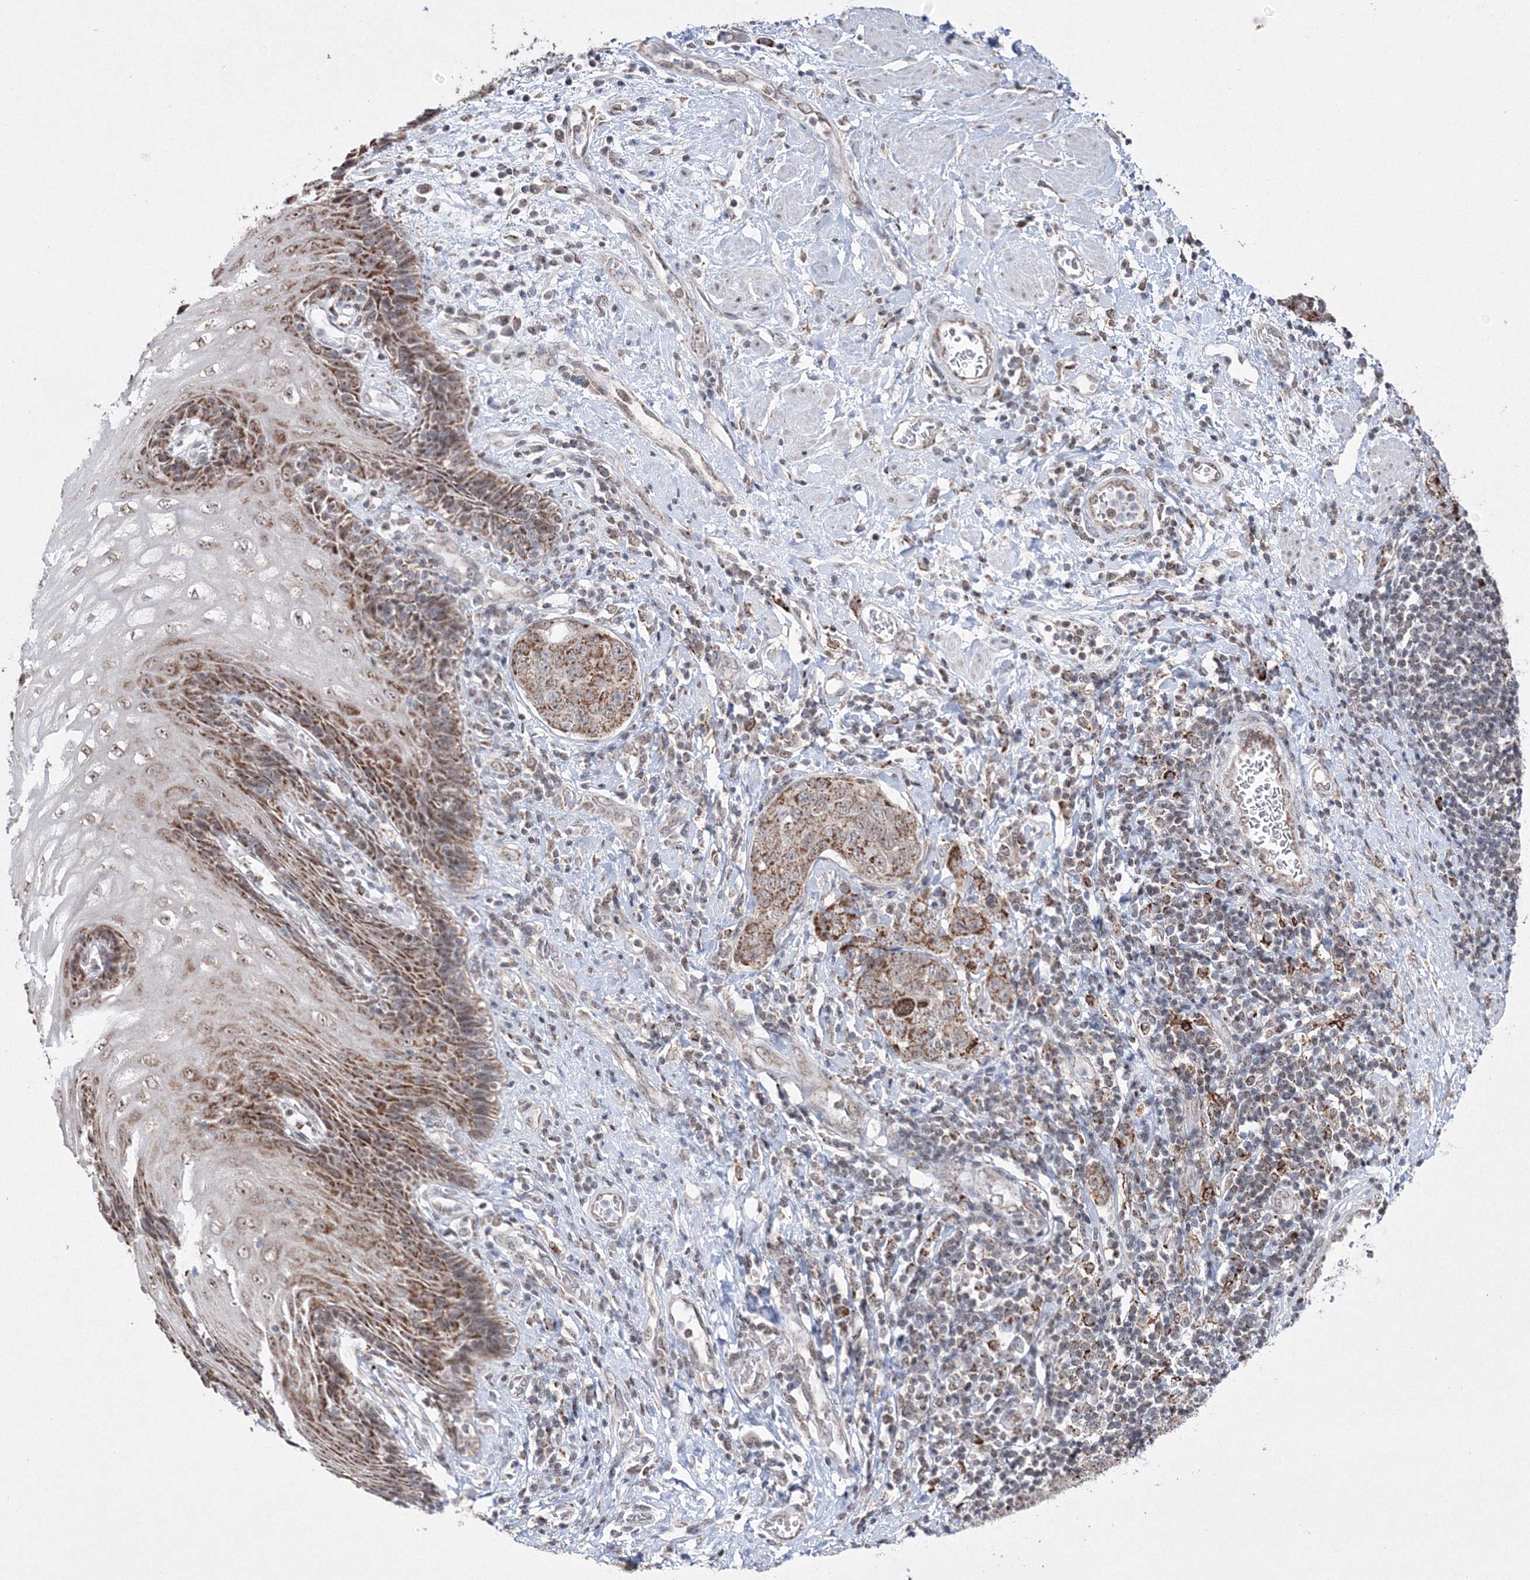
{"staining": {"intensity": "moderate", "quantity": ">75%", "location": "cytoplasmic/membranous"}, "tissue": "stomach cancer", "cell_type": "Tumor cells", "image_type": "cancer", "snomed": [{"axis": "morphology", "description": "Adenocarcinoma, NOS"}, {"axis": "topography", "description": "Stomach"}], "caption": "Moderate cytoplasmic/membranous positivity is appreciated in approximately >75% of tumor cells in adenocarcinoma (stomach).", "gene": "GRSF1", "patient": {"sex": "male", "age": 48}}